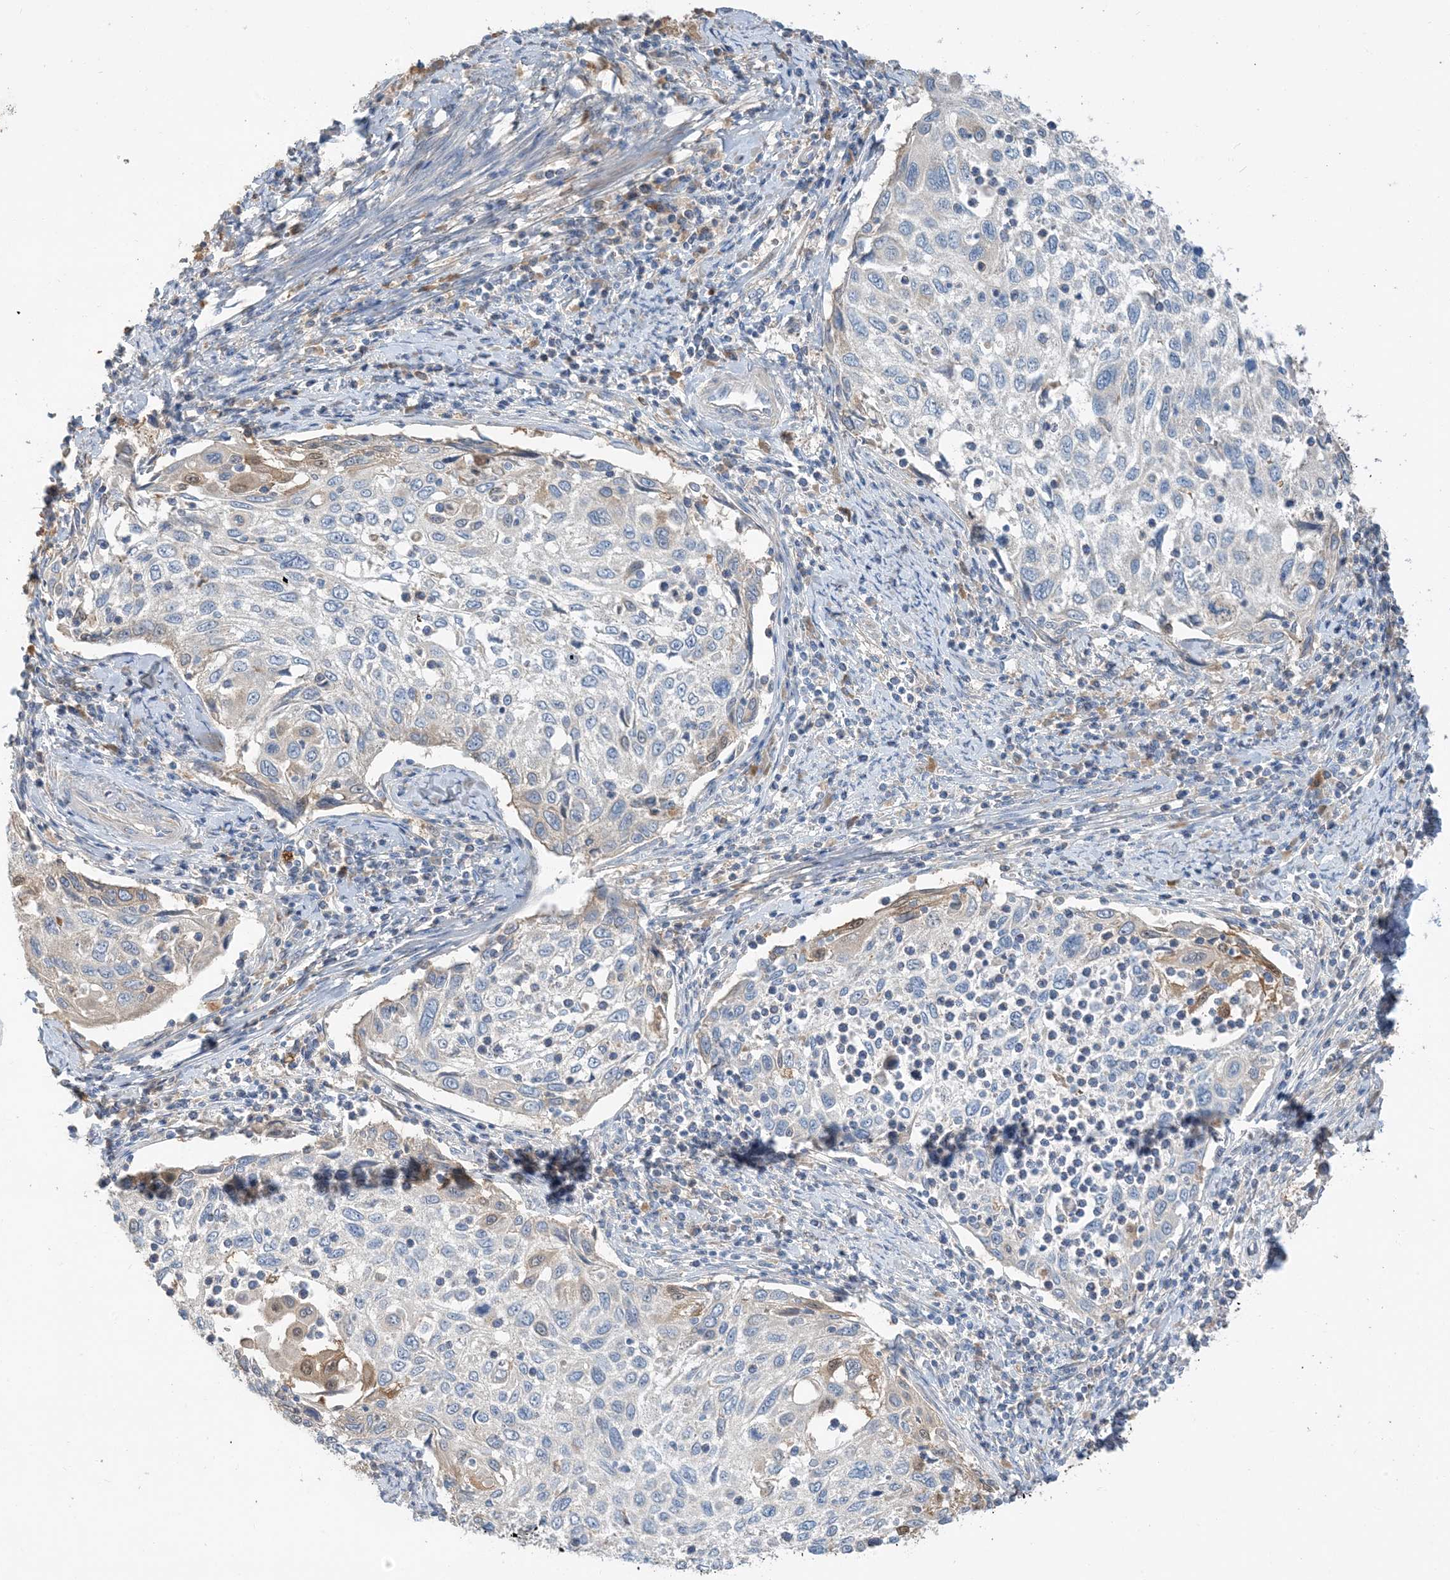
{"staining": {"intensity": "negative", "quantity": "none", "location": "none"}, "tissue": "cervical cancer", "cell_type": "Tumor cells", "image_type": "cancer", "snomed": [{"axis": "morphology", "description": "Squamous cell carcinoma, NOS"}, {"axis": "topography", "description": "Cervix"}], "caption": "Immunohistochemical staining of cervical cancer shows no significant positivity in tumor cells.", "gene": "USP53", "patient": {"sex": "female", "age": 70}}